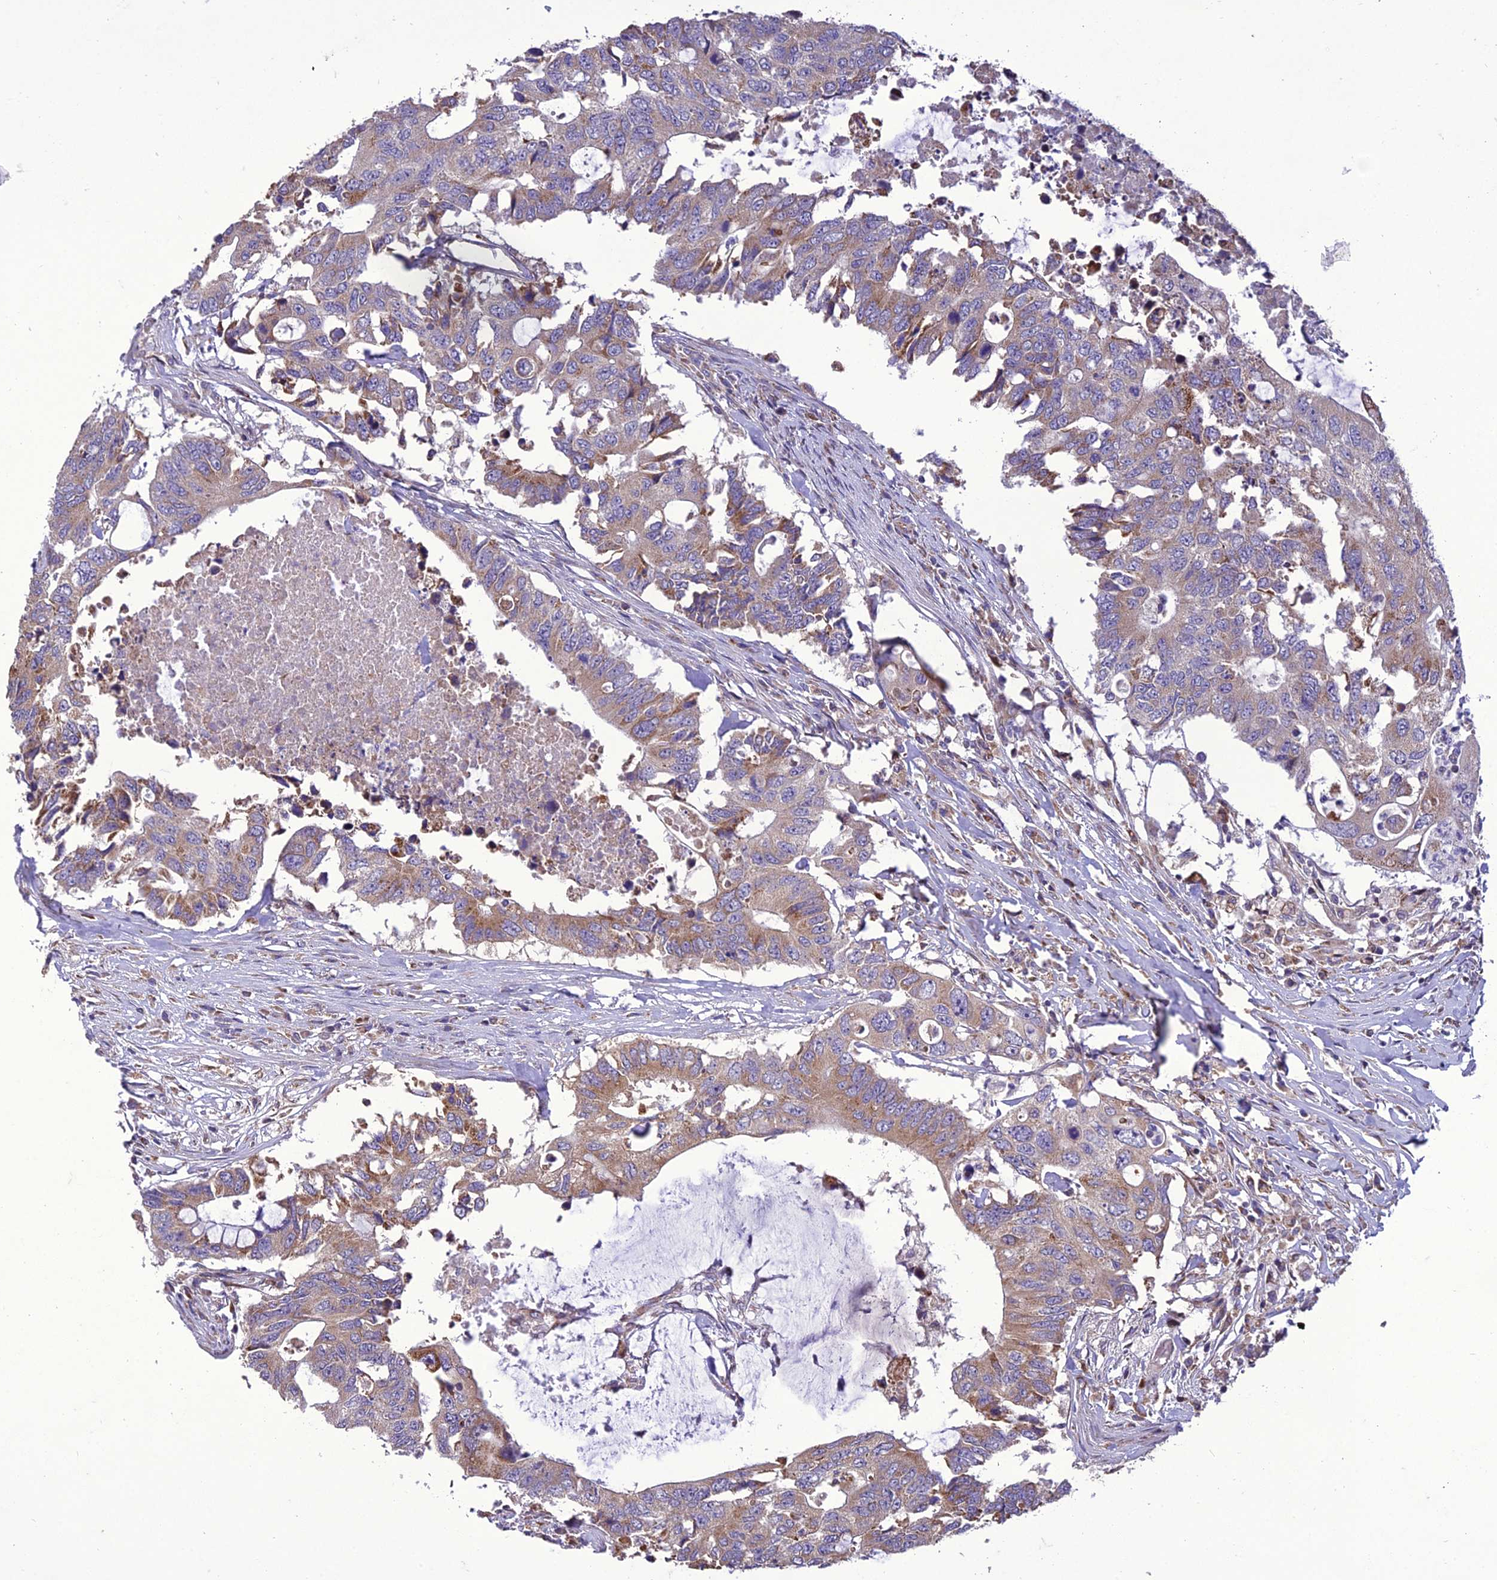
{"staining": {"intensity": "moderate", "quantity": "<25%", "location": "cytoplasmic/membranous"}, "tissue": "colorectal cancer", "cell_type": "Tumor cells", "image_type": "cancer", "snomed": [{"axis": "morphology", "description": "Adenocarcinoma, NOS"}, {"axis": "topography", "description": "Colon"}], "caption": "Colorectal cancer stained with IHC demonstrates moderate cytoplasmic/membranous positivity in about <25% of tumor cells.", "gene": "GIMAP1", "patient": {"sex": "male", "age": 71}}